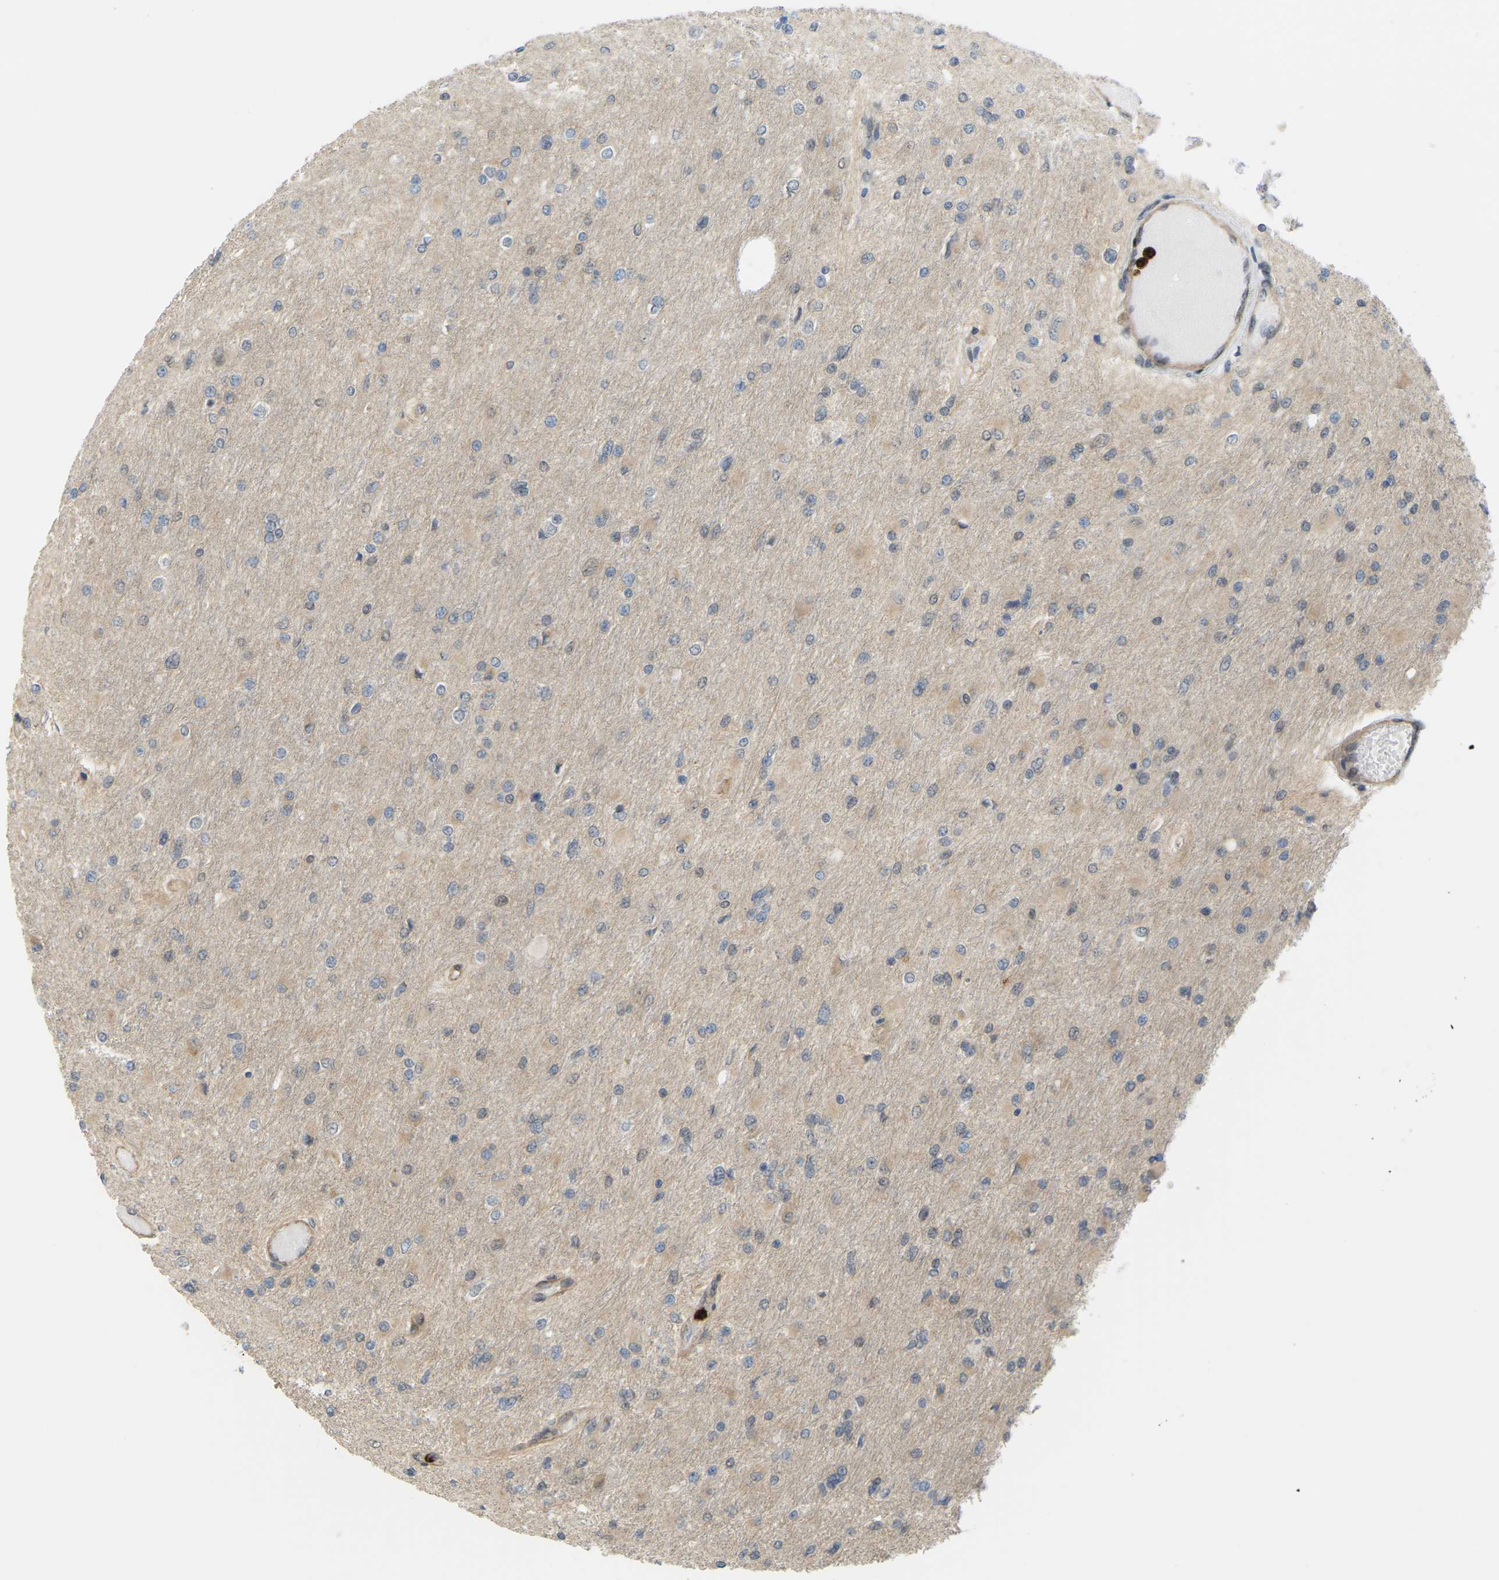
{"staining": {"intensity": "weak", "quantity": "25%-75%", "location": "cytoplasmic/membranous,nuclear"}, "tissue": "glioma", "cell_type": "Tumor cells", "image_type": "cancer", "snomed": [{"axis": "morphology", "description": "Glioma, malignant, High grade"}, {"axis": "topography", "description": "Cerebral cortex"}], "caption": "A micrograph of malignant high-grade glioma stained for a protein demonstrates weak cytoplasmic/membranous and nuclear brown staining in tumor cells.", "gene": "SERPINB5", "patient": {"sex": "female", "age": 36}}